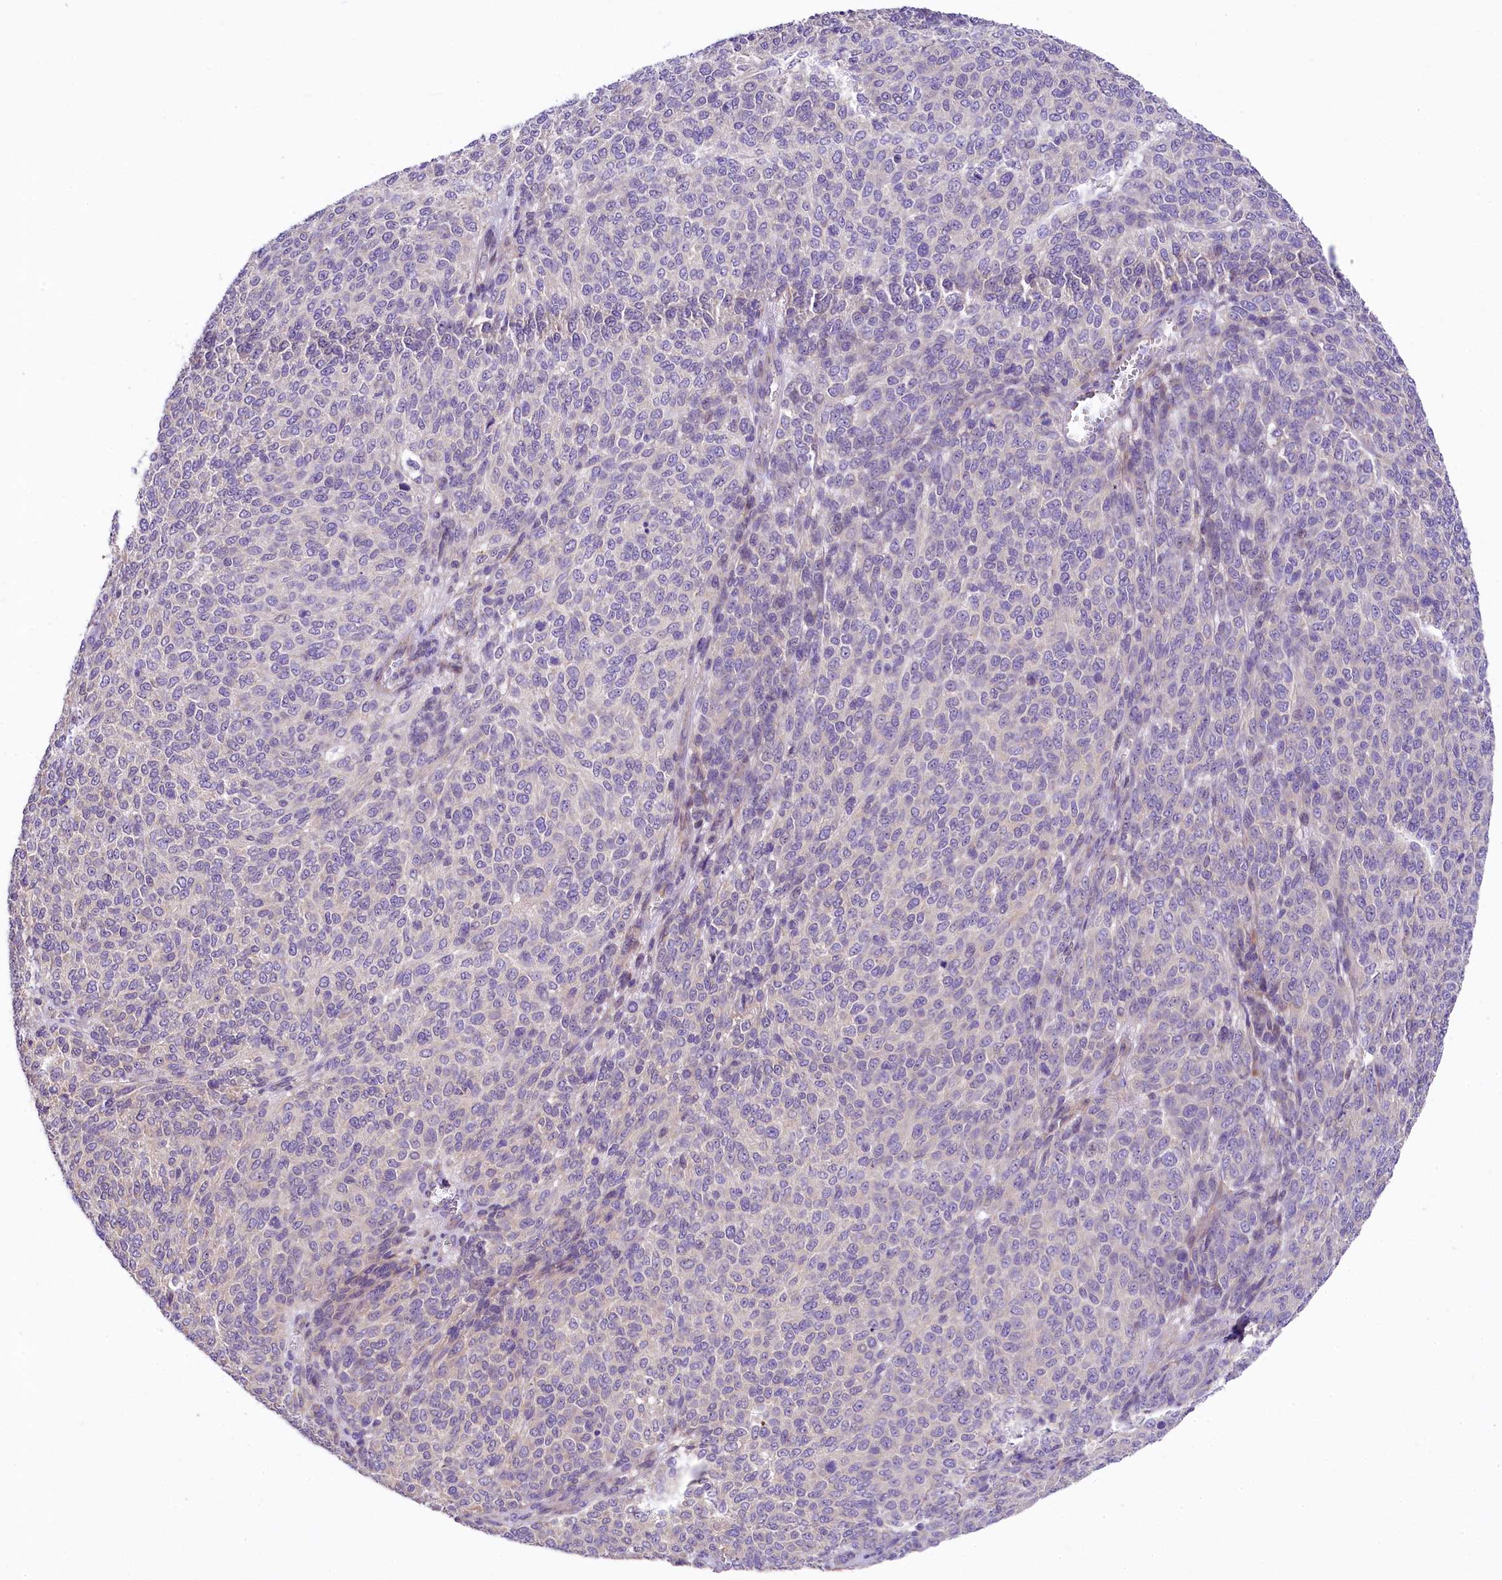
{"staining": {"intensity": "negative", "quantity": "none", "location": "none"}, "tissue": "melanoma", "cell_type": "Tumor cells", "image_type": "cancer", "snomed": [{"axis": "morphology", "description": "Malignant melanoma, NOS"}, {"axis": "topography", "description": "Skin"}], "caption": "Tumor cells are negative for protein expression in human malignant melanoma.", "gene": "UBXN6", "patient": {"sex": "male", "age": 49}}